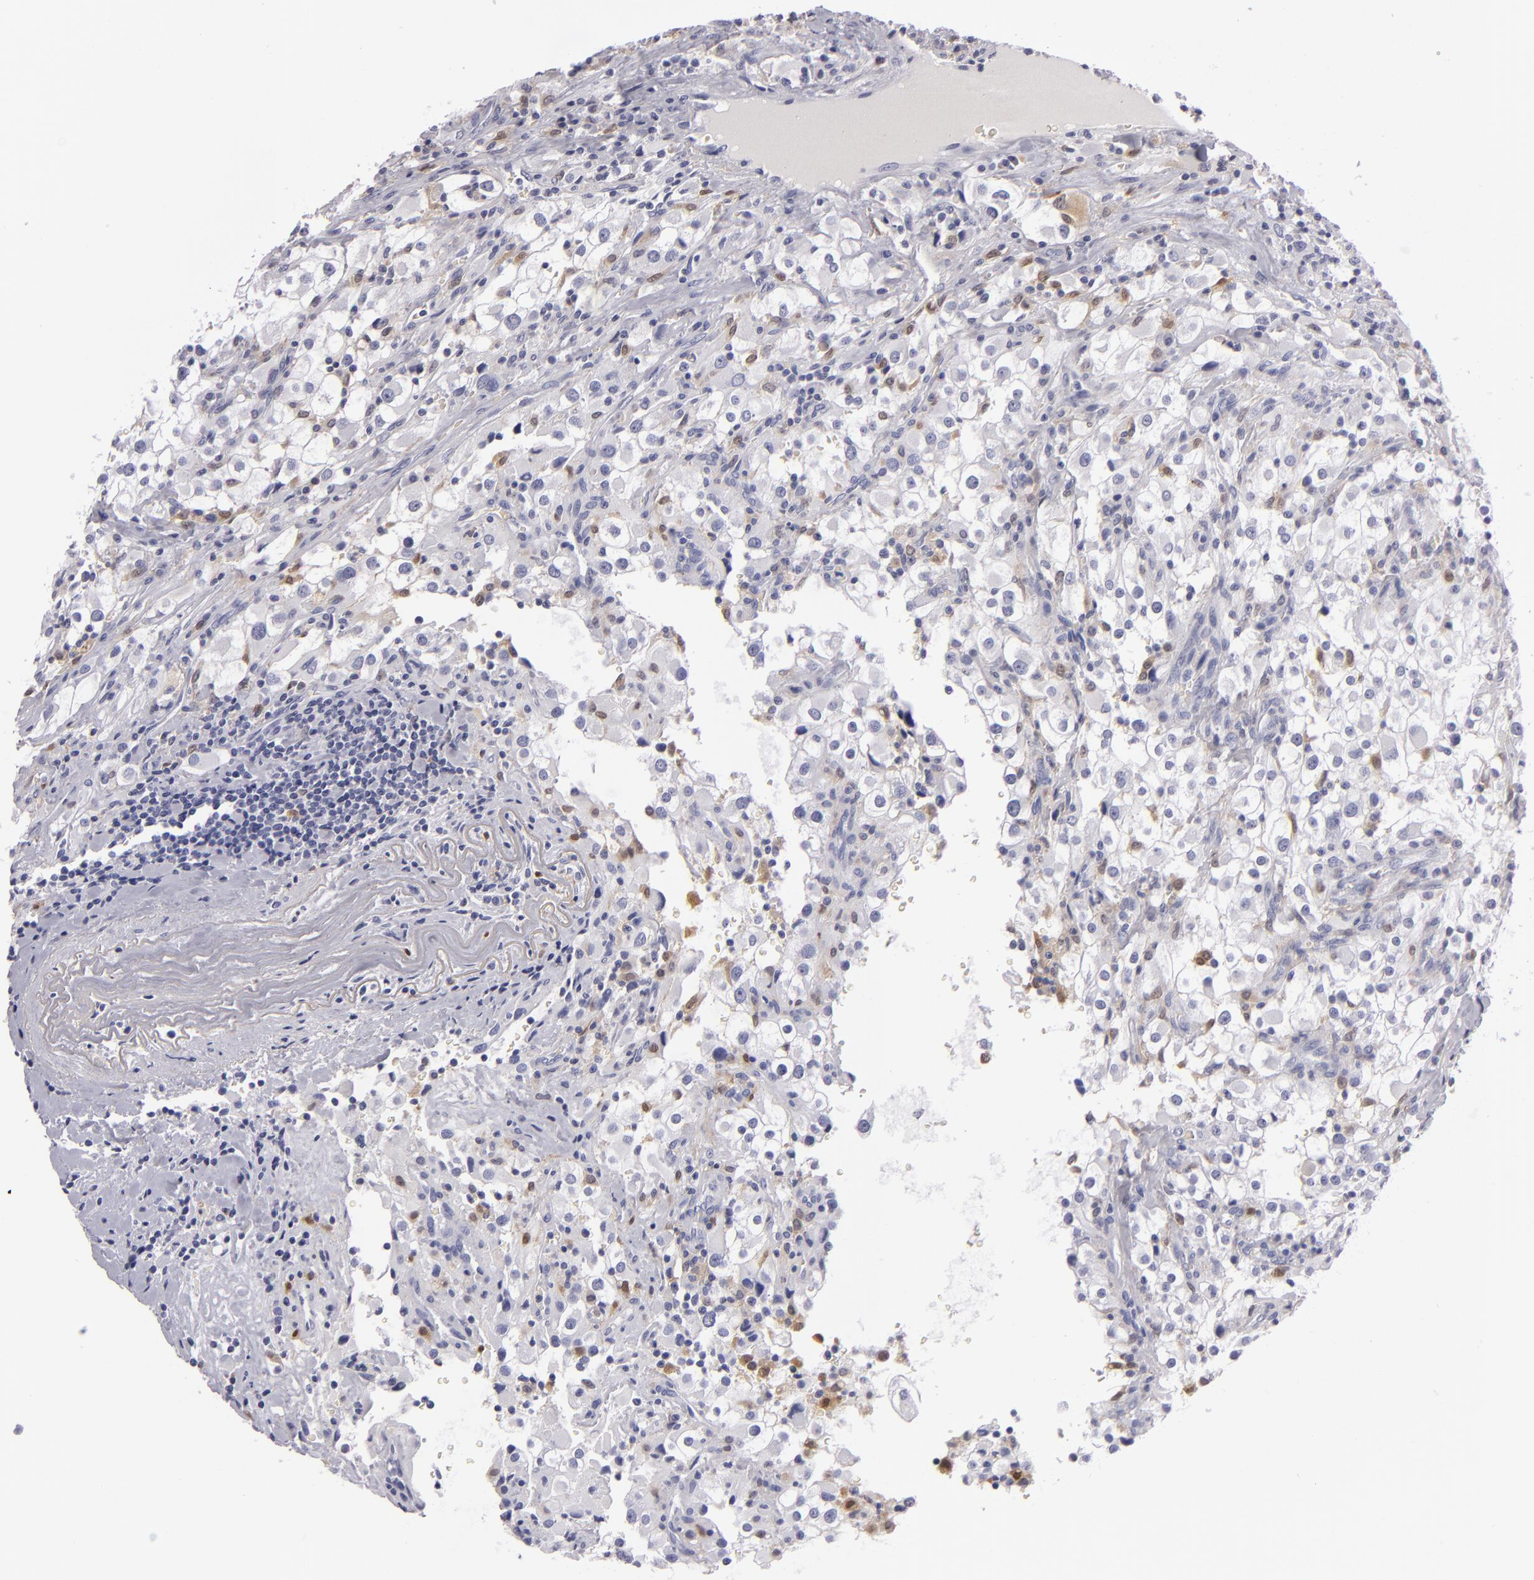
{"staining": {"intensity": "negative", "quantity": "none", "location": "none"}, "tissue": "renal cancer", "cell_type": "Tumor cells", "image_type": "cancer", "snomed": [{"axis": "morphology", "description": "Adenocarcinoma, NOS"}, {"axis": "topography", "description": "Kidney"}], "caption": "Adenocarcinoma (renal) was stained to show a protein in brown. There is no significant expression in tumor cells.", "gene": "F13A1", "patient": {"sex": "female", "age": 52}}